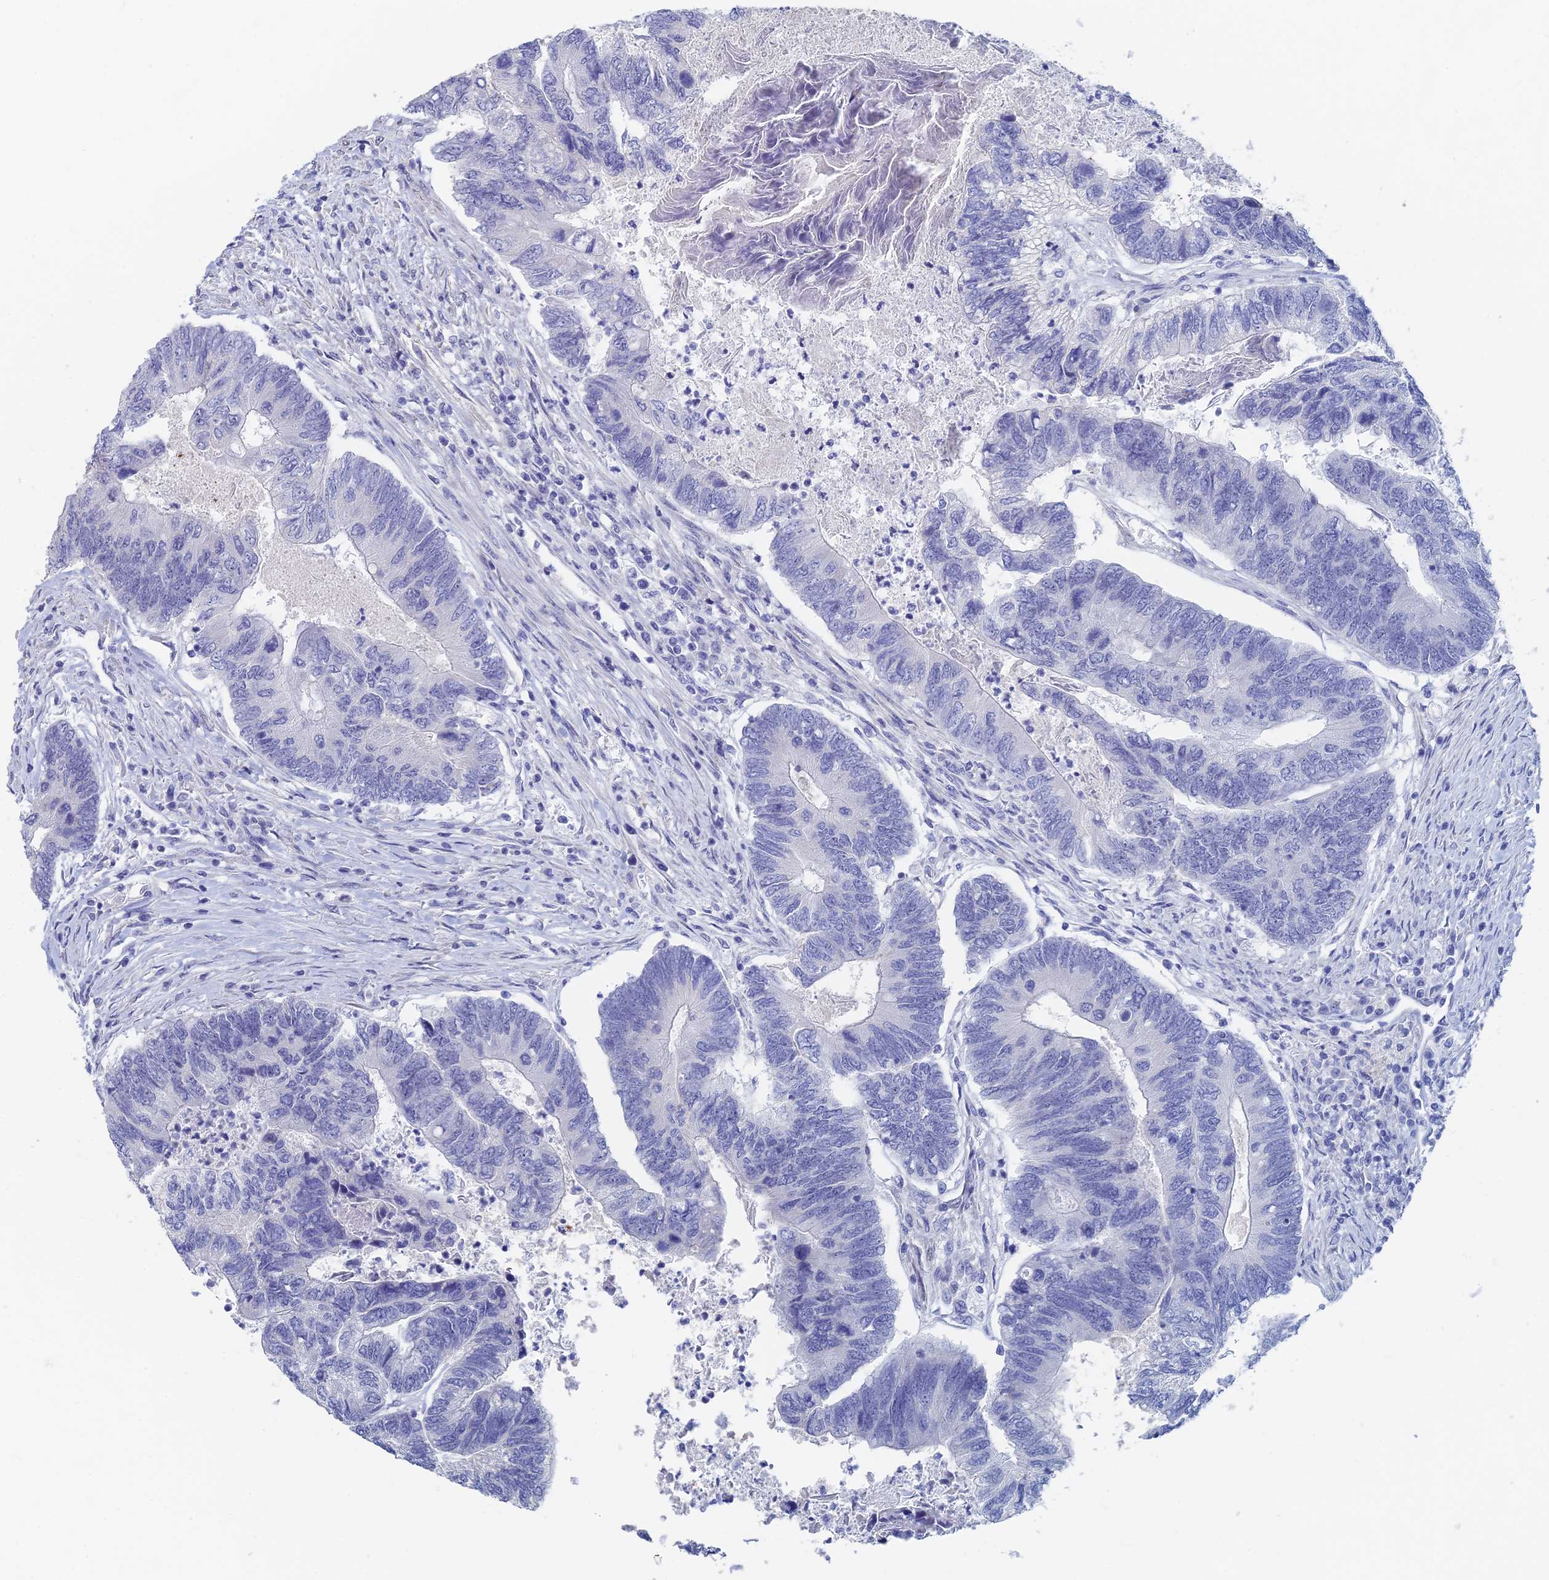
{"staining": {"intensity": "negative", "quantity": "none", "location": "none"}, "tissue": "colorectal cancer", "cell_type": "Tumor cells", "image_type": "cancer", "snomed": [{"axis": "morphology", "description": "Adenocarcinoma, NOS"}, {"axis": "topography", "description": "Colon"}], "caption": "Immunohistochemistry (IHC) of human adenocarcinoma (colorectal) demonstrates no staining in tumor cells. (DAB immunohistochemistry (IHC), high magnification).", "gene": "DRGX", "patient": {"sex": "female", "age": 67}}